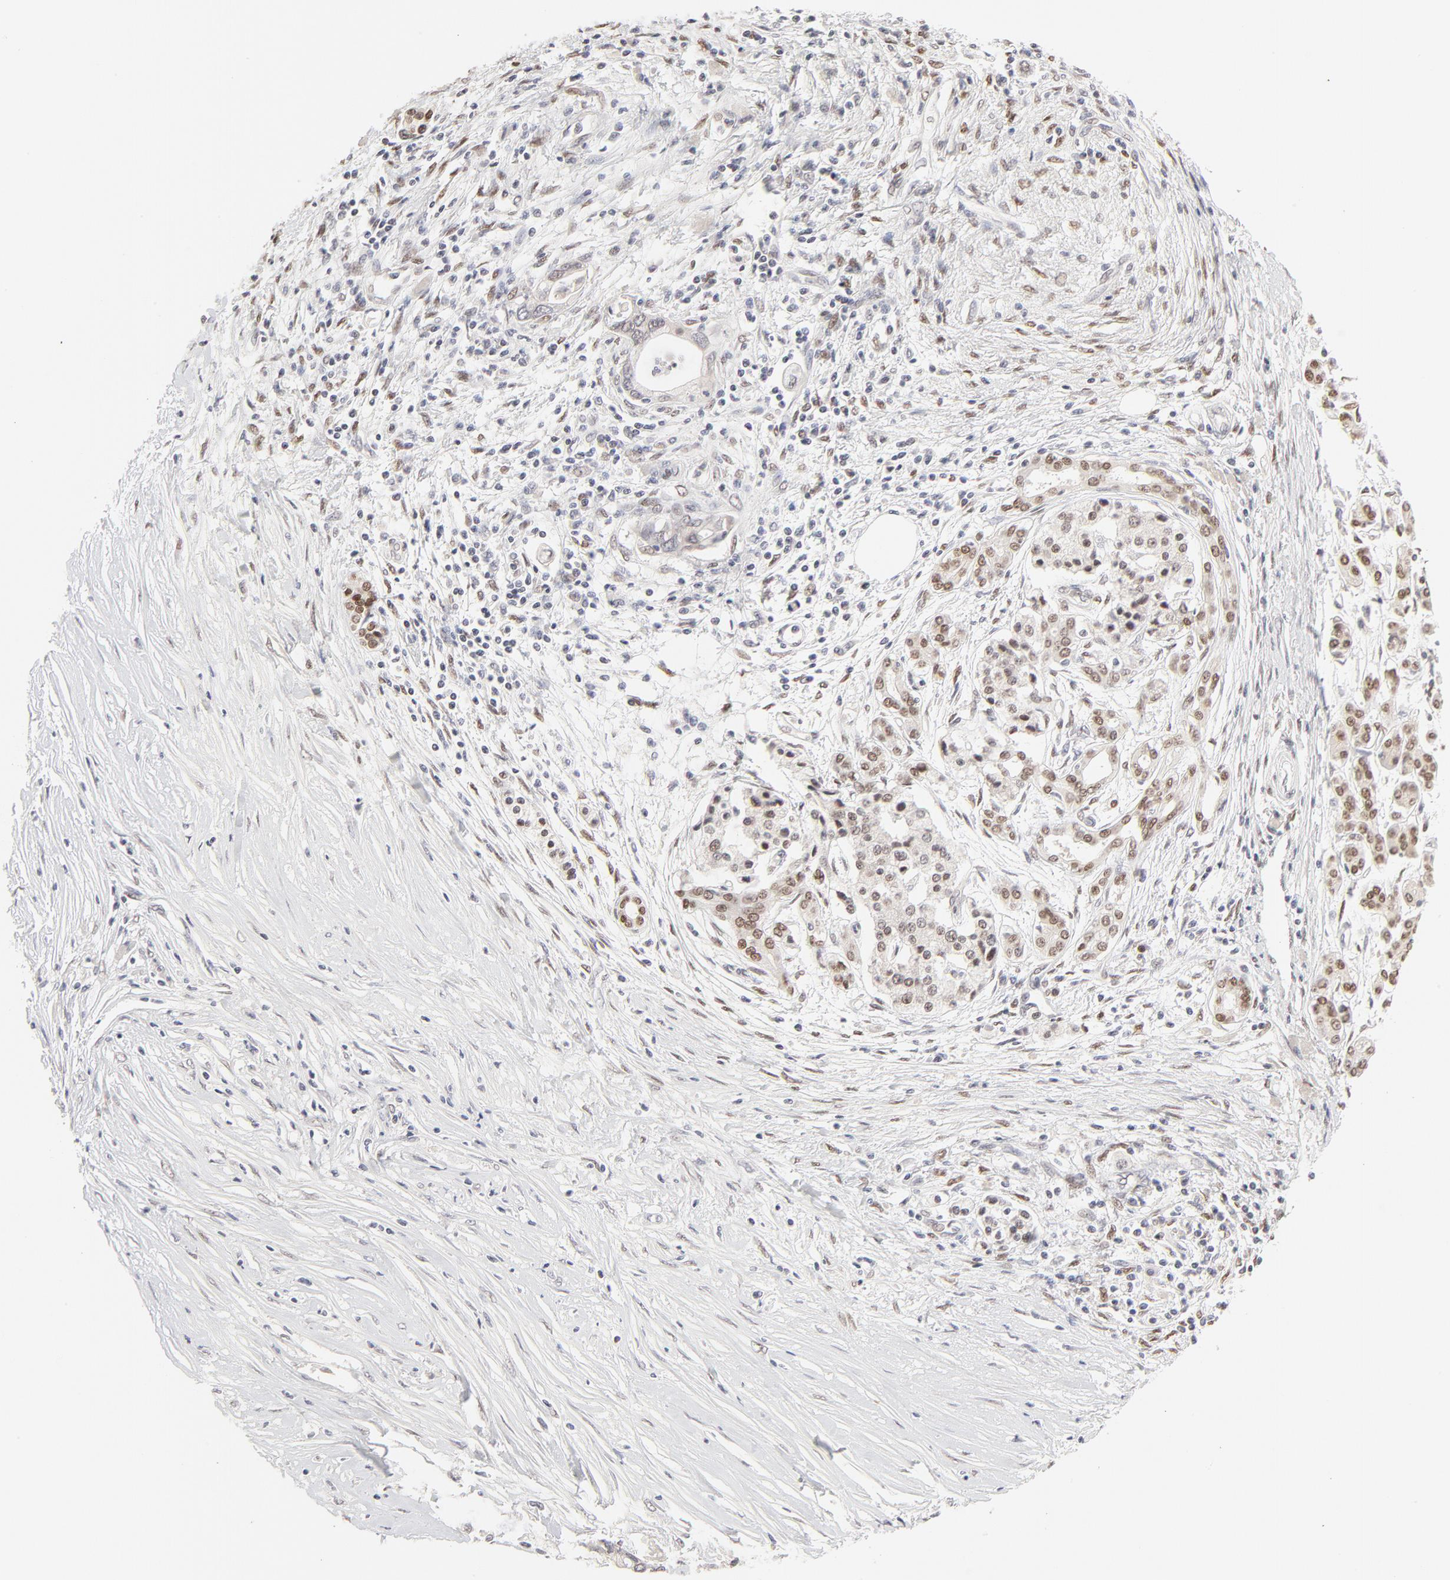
{"staining": {"intensity": "negative", "quantity": "none", "location": "none"}, "tissue": "pancreatic cancer", "cell_type": "Tumor cells", "image_type": "cancer", "snomed": [{"axis": "morphology", "description": "Adenocarcinoma, NOS"}, {"axis": "topography", "description": "Pancreas"}], "caption": "Immunohistochemistry (IHC) of pancreatic adenocarcinoma displays no staining in tumor cells.", "gene": "PBX3", "patient": {"sex": "female", "age": 59}}